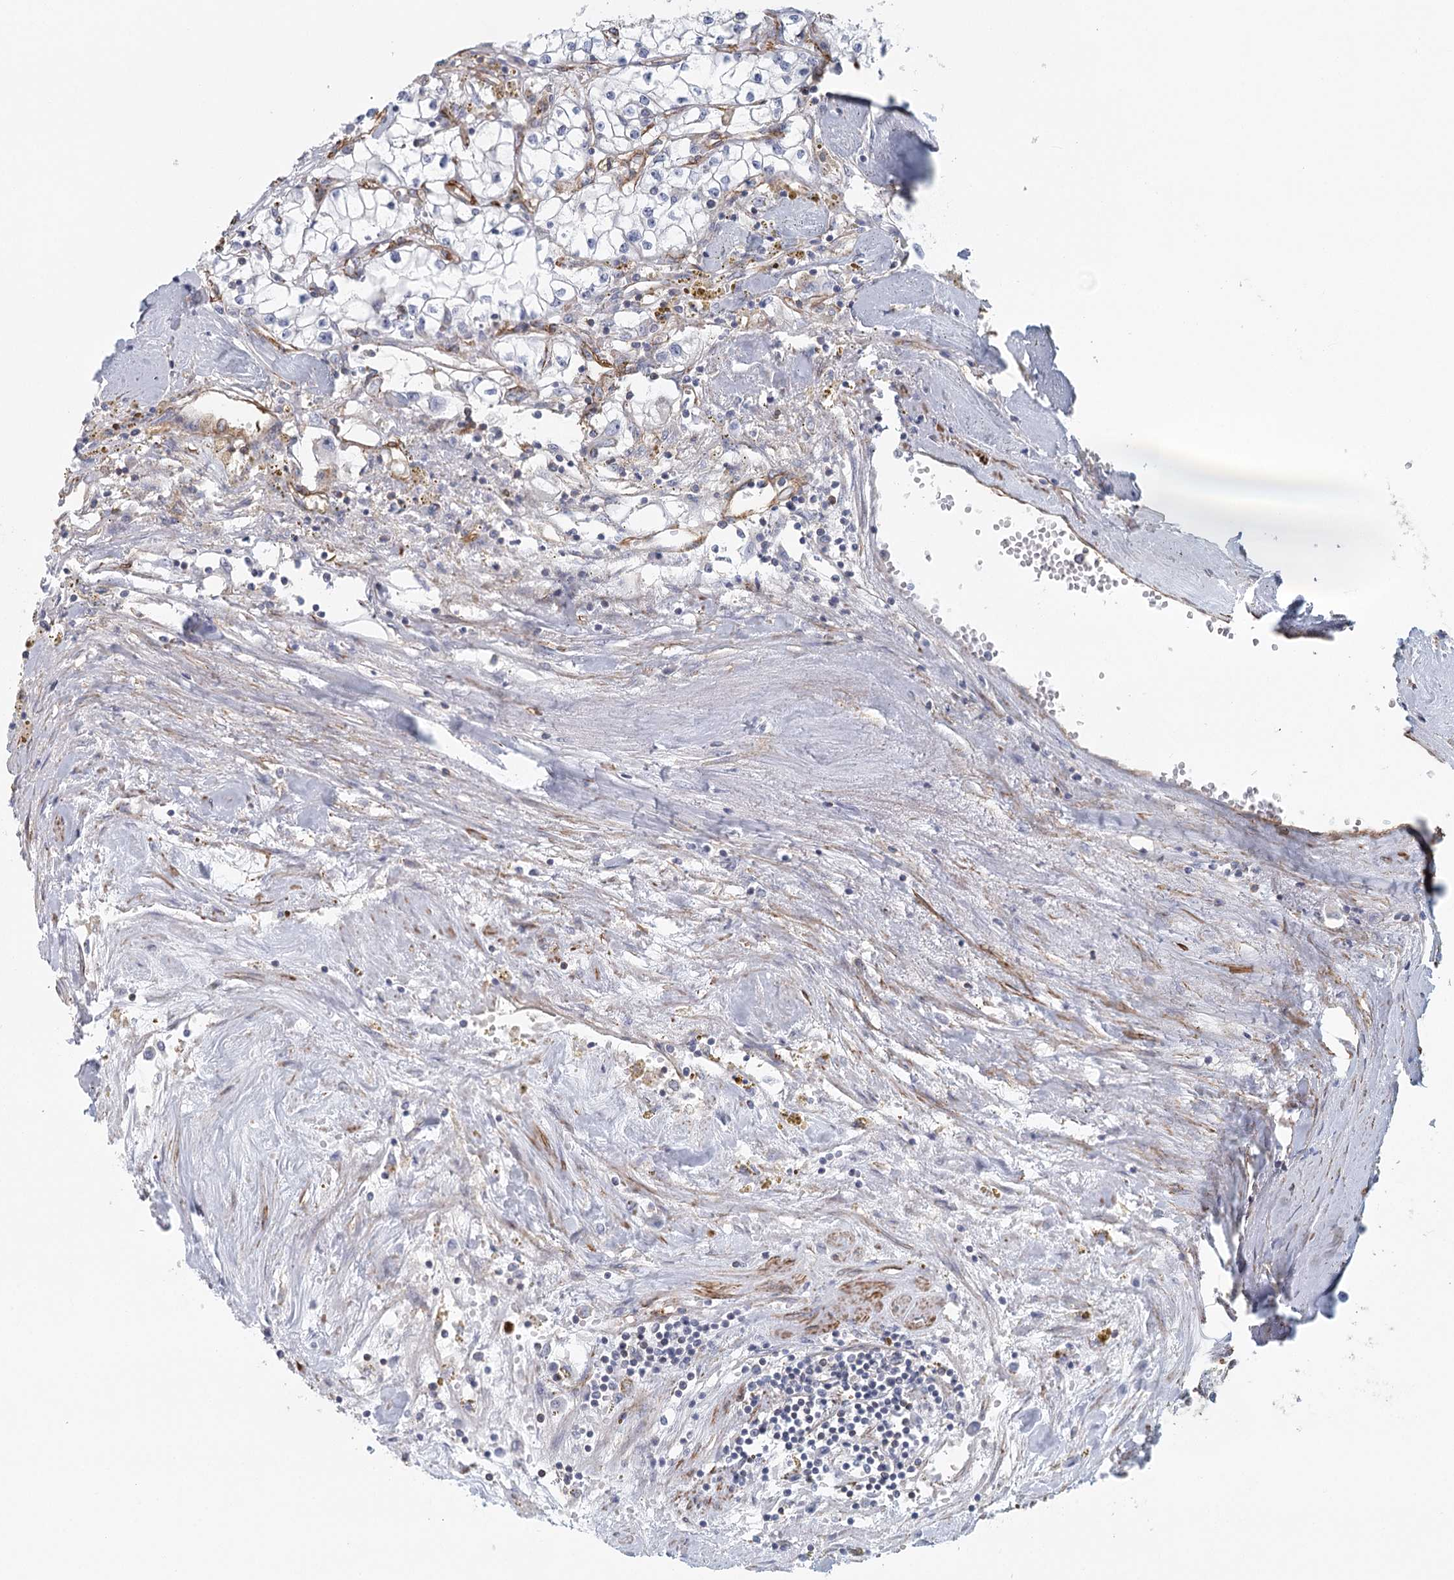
{"staining": {"intensity": "negative", "quantity": "none", "location": "none"}, "tissue": "renal cancer", "cell_type": "Tumor cells", "image_type": "cancer", "snomed": [{"axis": "morphology", "description": "Adenocarcinoma, NOS"}, {"axis": "topography", "description": "Kidney"}], "caption": "Image shows no protein staining in tumor cells of renal cancer tissue.", "gene": "IFT46", "patient": {"sex": "male", "age": 56}}